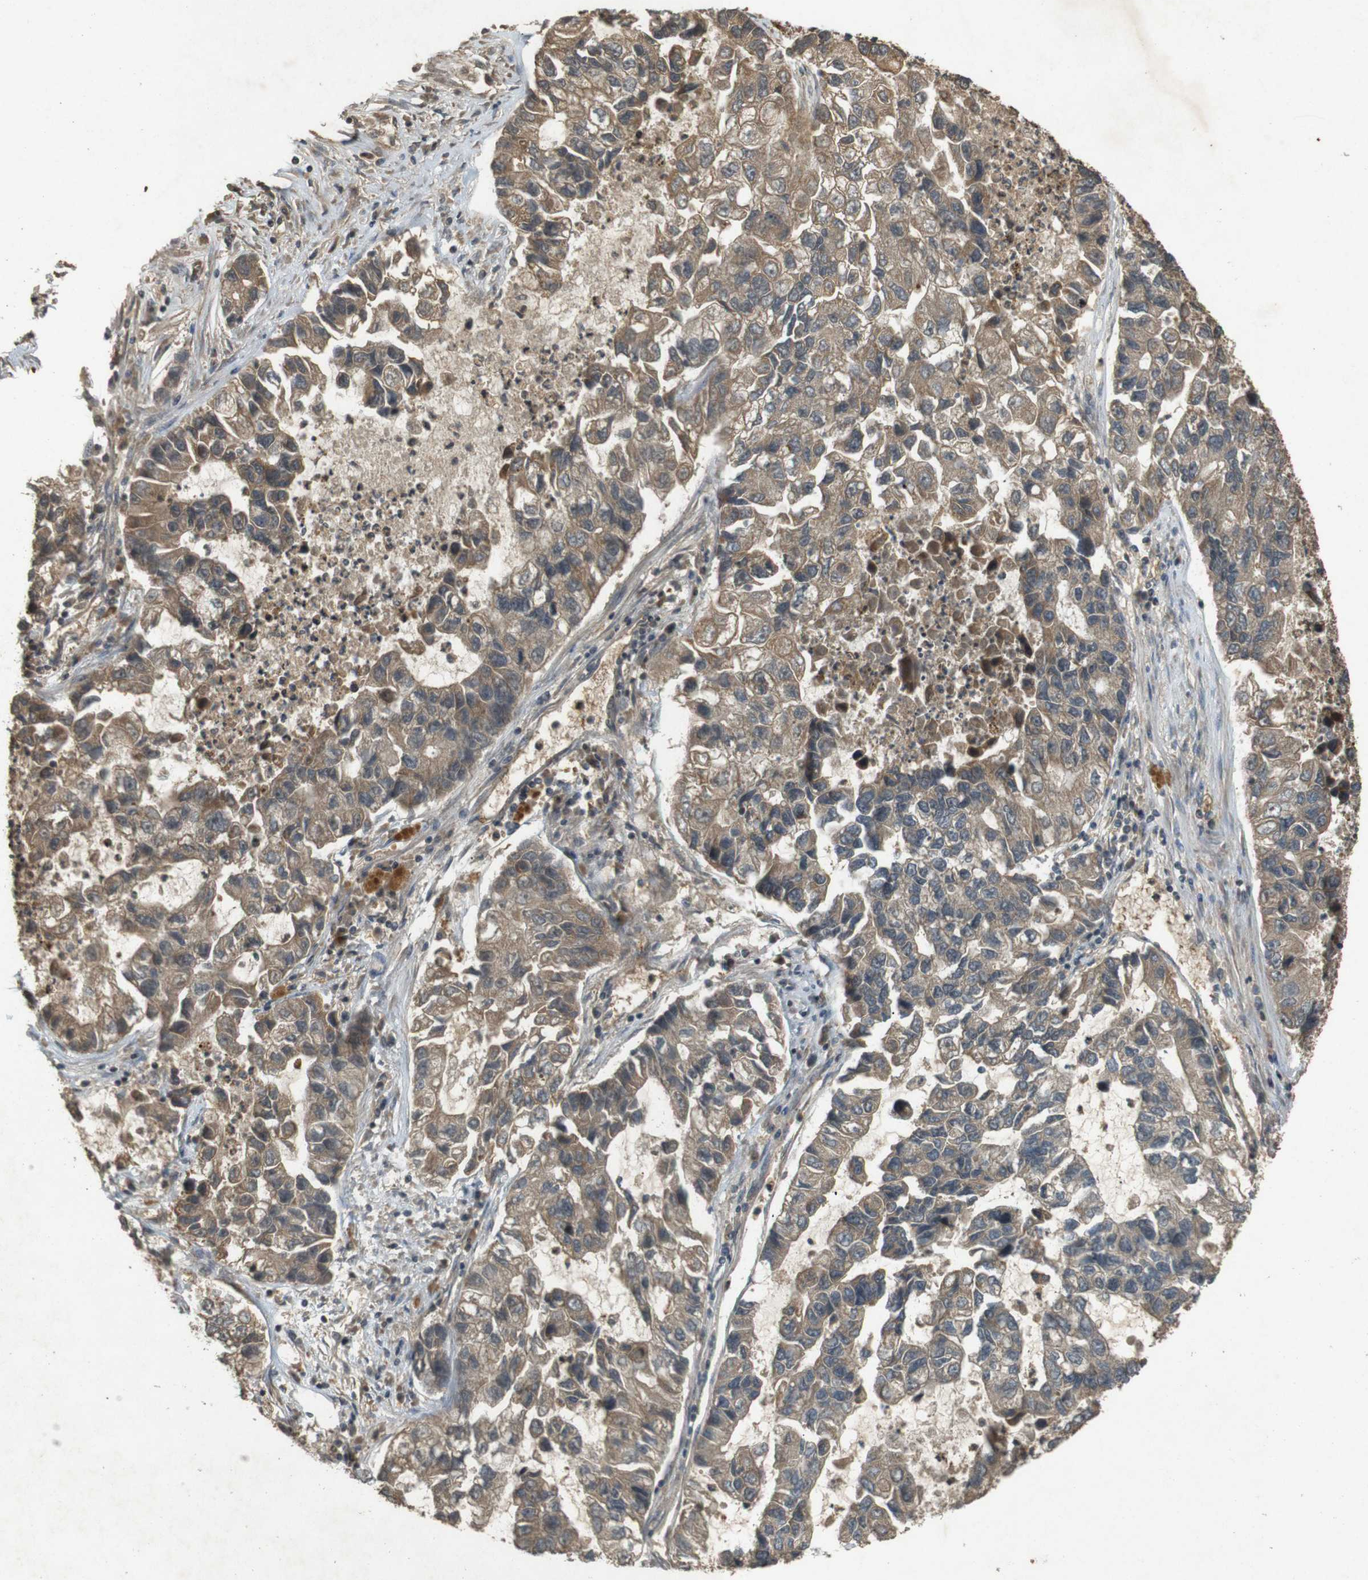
{"staining": {"intensity": "moderate", "quantity": ">75%", "location": "cytoplasmic/membranous"}, "tissue": "lung cancer", "cell_type": "Tumor cells", "image_type": "cancer", "snomed": [{"axis": "morphology", "description": "Adenocarcinoma, NOS"}, {"axis": "topography", "description": "Lung"}], "caption": "A brown stain labels moderate cytoplasmic/membranous expression of a protein in human lung cancer (adenocarcinoma) tumor cells.", "gene": "TAP1", "patient": {"sex": "female", "age": 51}}